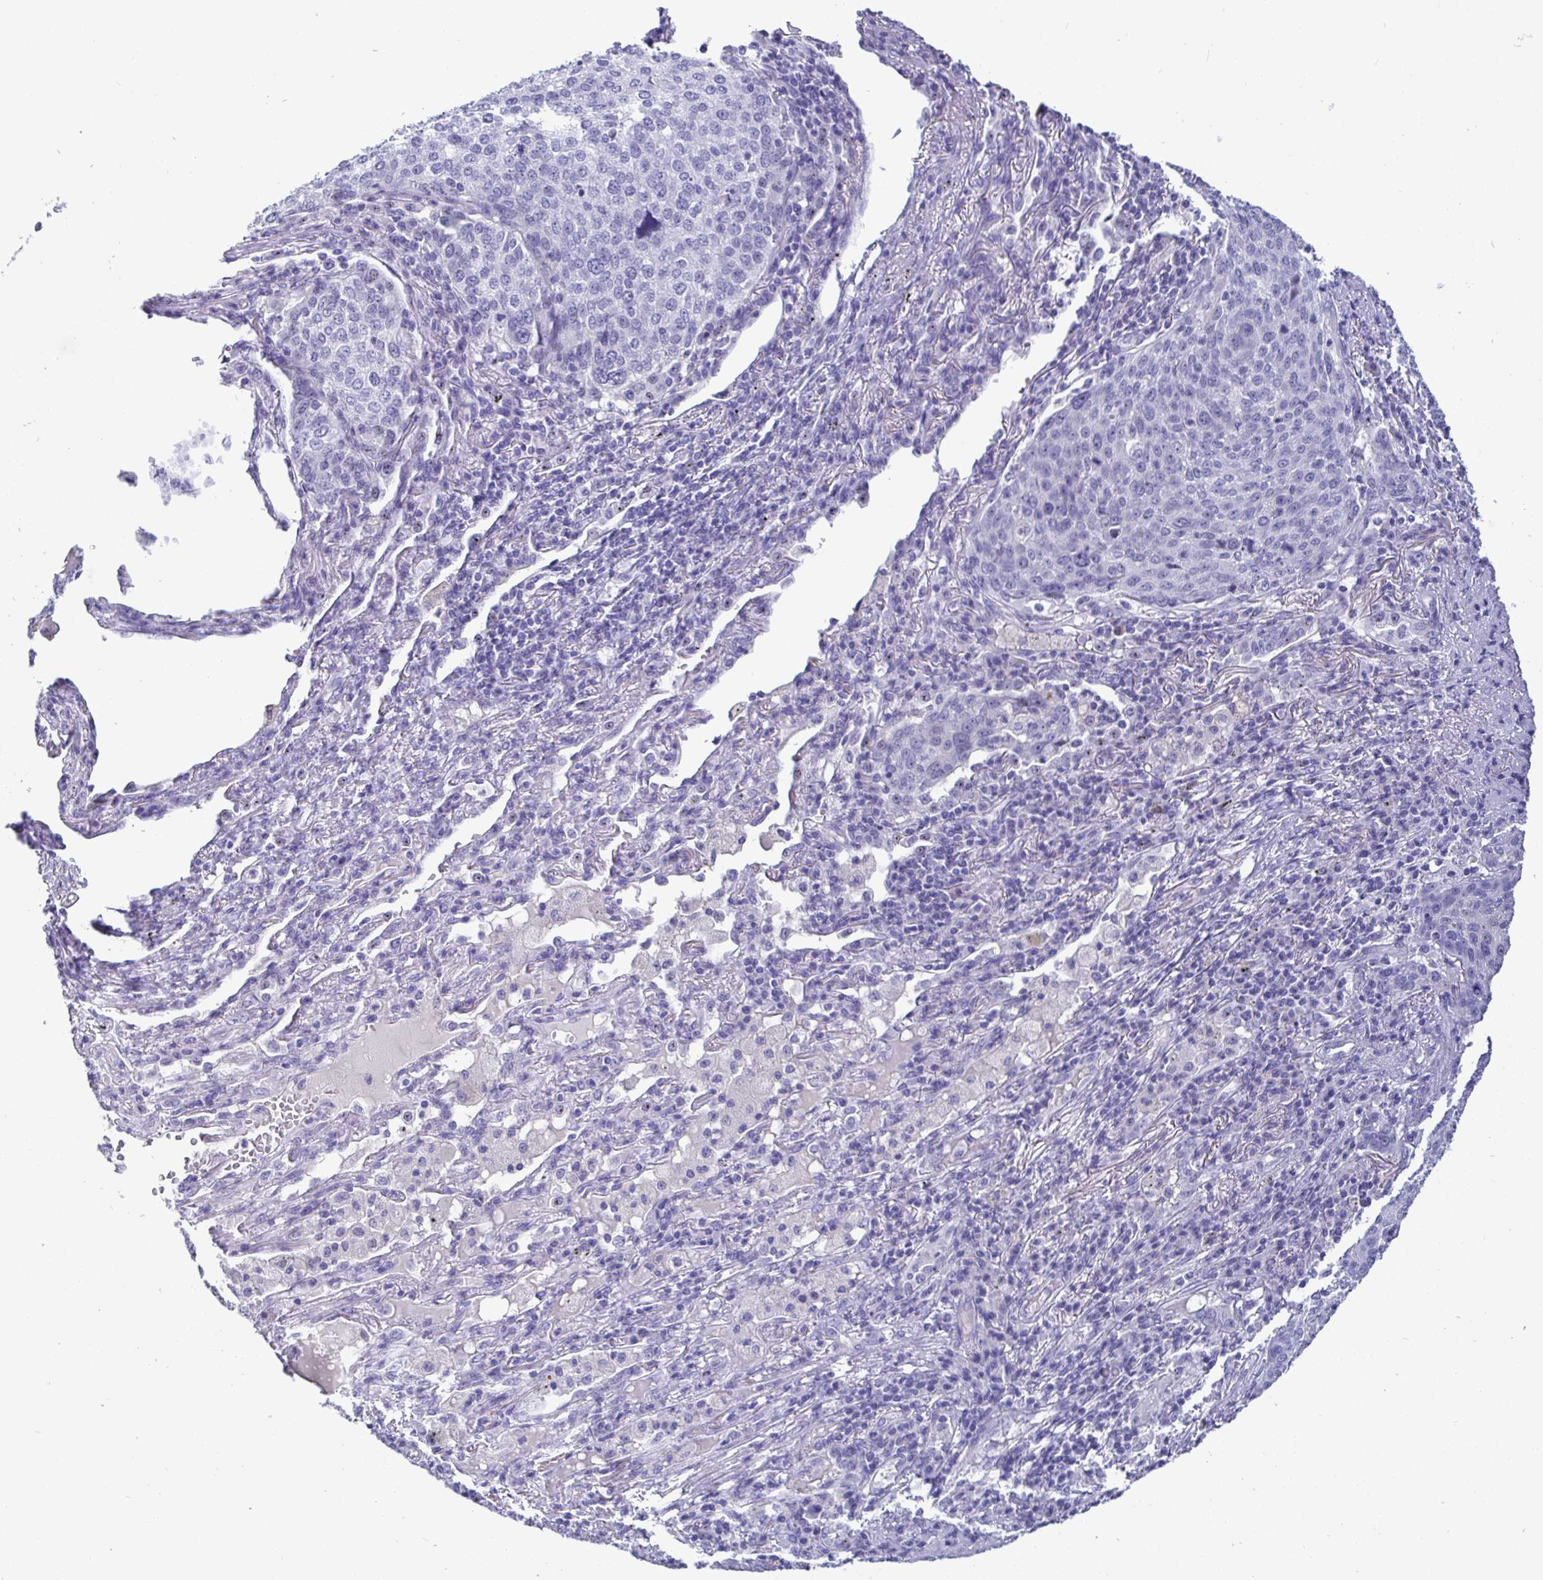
{"staining": {"intensity": "negative", "quantity": "none", "location": "none"}, "tissue": "lung cancer", "cell_type": "Tumor cells", "image_type": "cancer", "snomed": [{"axis": "morphology", "description": "Squamous cell carcinoma, NOS"}, {"axis": "topography", "description": "Lung"}], "caption": "This image is of lung cancer (squamous cell carcinoma) stained with IHC to label a protein in brown with the nuclei are counter-stained blue. There is no staining in tumor cells. (Immunohistochemistry, brightfield microscopy, high magnification).", "gene": "TMEM241", "patient": {"sex": "male", "age": 63}}